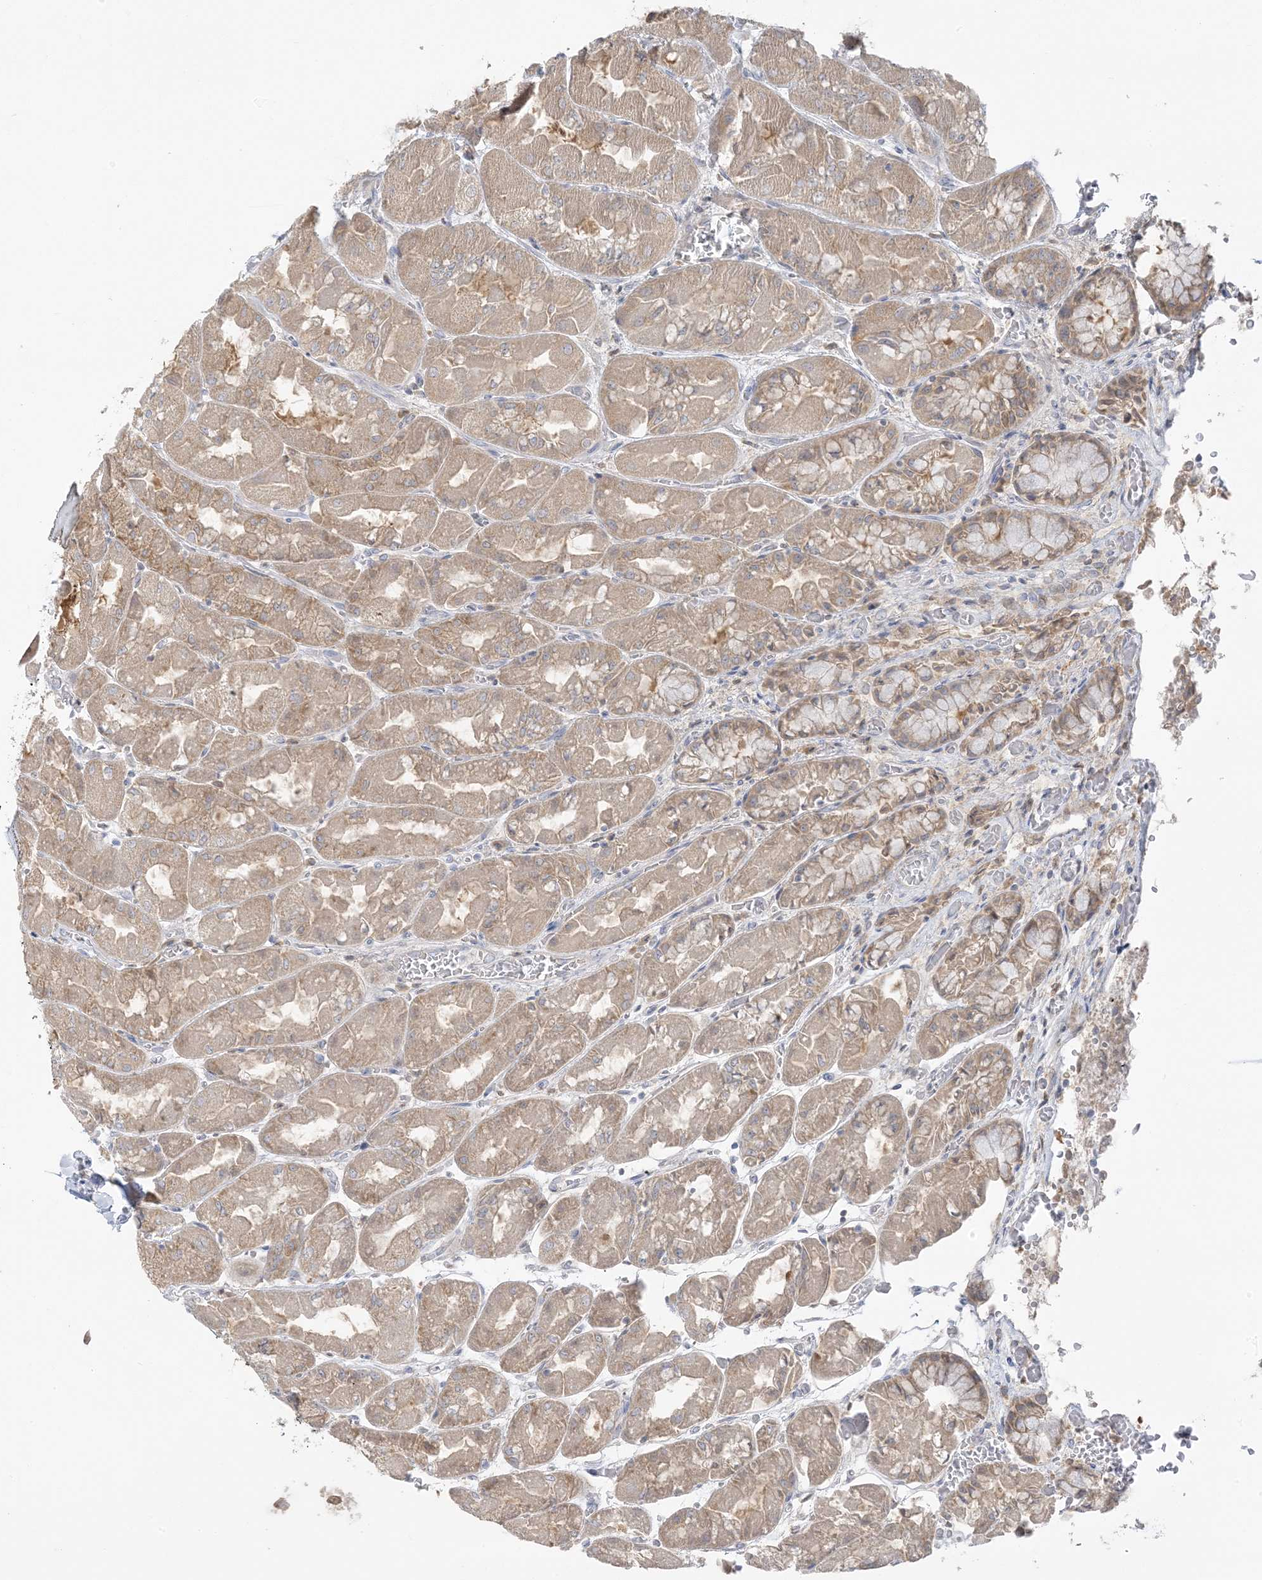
{"staining": {"intensity": "moderate", "quantity": ">75%", "location": "cytoplasmic/membranous"}, "tissue": "stomach", "cell_type": "Glandular cells", "image_type": "normal", "snomed": [{"axis": "morphology", "description": "Normal tissue, NOS"}, {"axis": "topography", "description": "Stomach"}], "caption": "Immunohistochemistry of unremarkable stomach displays medium levels of moderate cytoplasmic/membranous positivity in approximately >75% of glandular cells. The staining is performed using DAB (3,3'-diaminobenzidine) brown chromogen to label protein expression. The nuclei are counter-stained blue using hematoxylin.", "gene": "EEFSEC", "patient": {"sex": "female", "age": 61}}